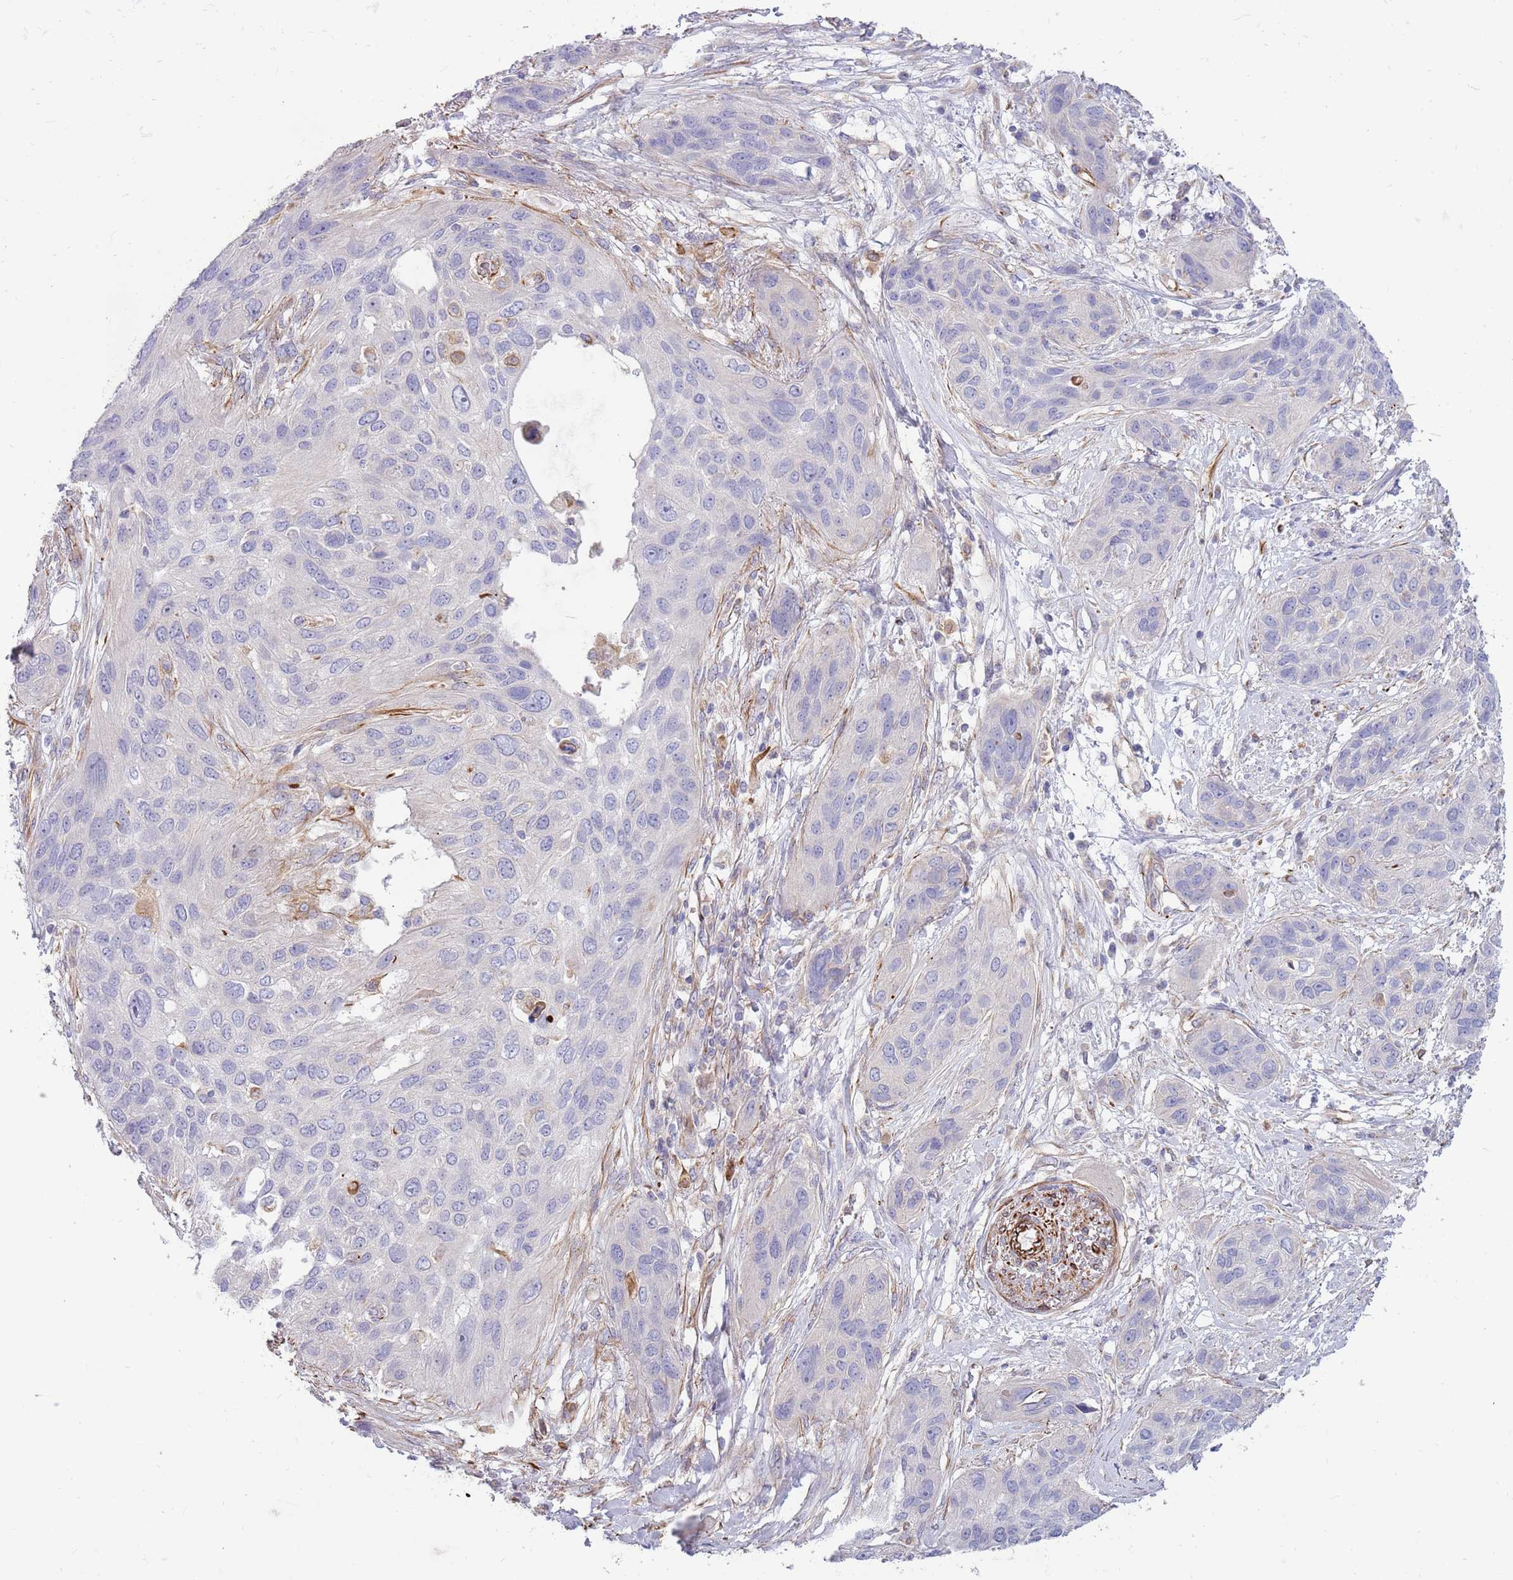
{"staining": {"intensity": "negative", "quantity": "none", "location": "none"}, "tissue": "lung cancer", "cell_type": "Tumor cells", "image_type": "cancer", "snomed": [{"axis": "morphology", "description": "Squamous cell carcinoma, NOS"}, {"axis": "topography", "description": "Lung"}], "caption": "High power microscopy histopathology image of an IHC histopathology image of lung cancer, revealing no significant positivity in tumor cells.", "gene": "MOGAT1", "patient": {"sex": "female", "age": 70}}